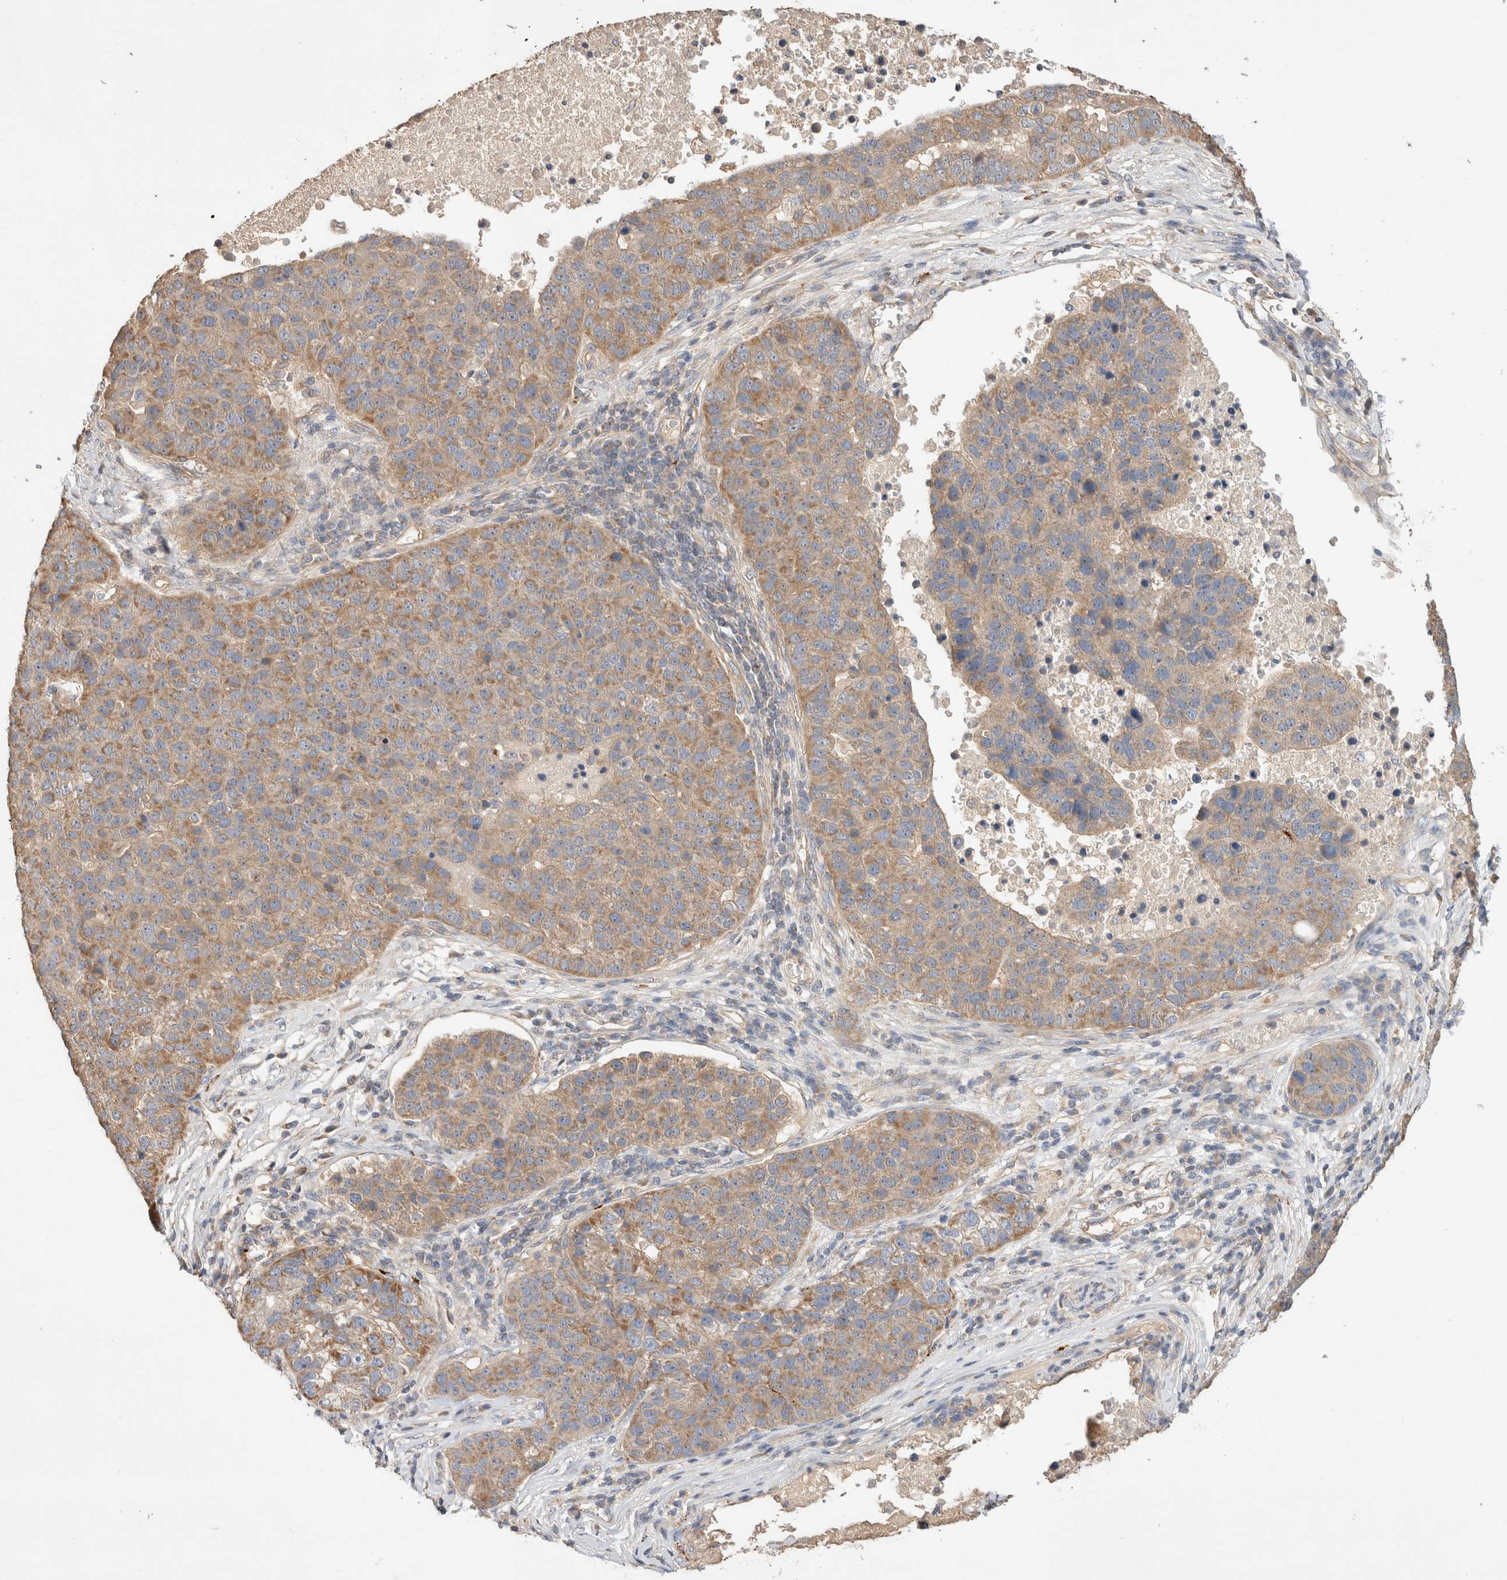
{"staining": {"intensity": "moderate", "quantity": ">75%", "location": "cytoplasmic/membranous"}, "tissue": "pancreatic cancer", "cell_type": "Tumor cells", "image_type": "cancer", "snomed": [{"axis": "morphology", "description": "Adenocarcinoma, NOS"}, {"axis": "topography", "description": "Pancreas"}], "caption": "A photomicrograph showing moderate cytoplasmic/membranous staining in approximately >75% of tumor cells in adenocarcinoma (pancreatic), as visualized by brown immunohistochemical staining.", "gene": "B3GNTL1", "patient": {"sex": "female", "age": 61}}